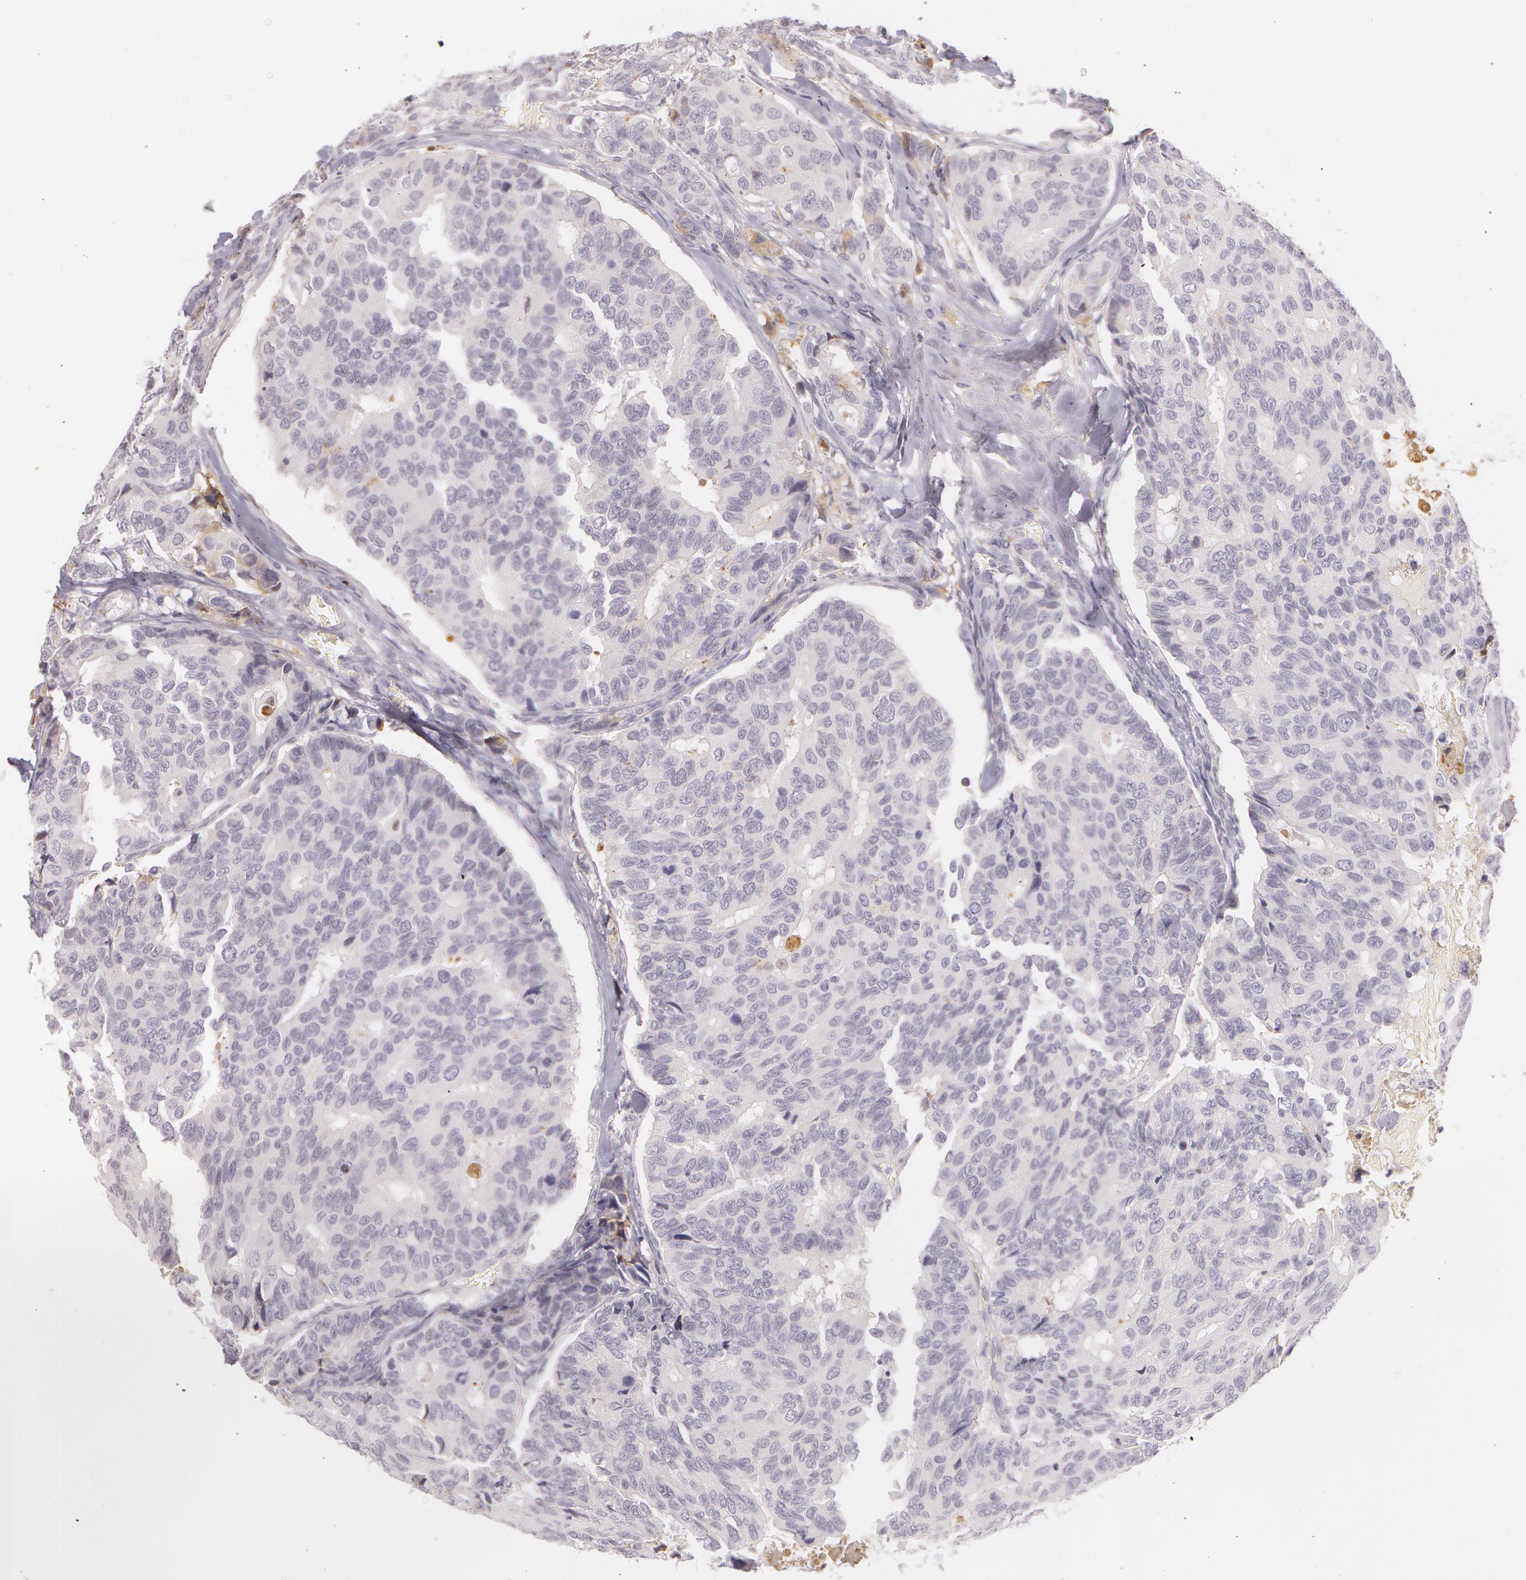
{"staining": {"intensity": "negative", "quantity": "none", "location": "none"}, "tissue": "breast cancer", "cell_type": "Tumor cells", "image_type": "cancer", "snomed": [{"axis": "morphology", "description": "Duct carcinoma"}, {"axis": "topography", "description": "Breast"}], "caption": "IHC image of neoplastic tissue: breast cancer (infiltrating ductal carcinoma) stained with DAB (3,3'-diaminobenzidine) demonstrates no significant protein staining in tumor cells.", "gene": "LBP", "patient": {"sex": "female", "age": 69}}